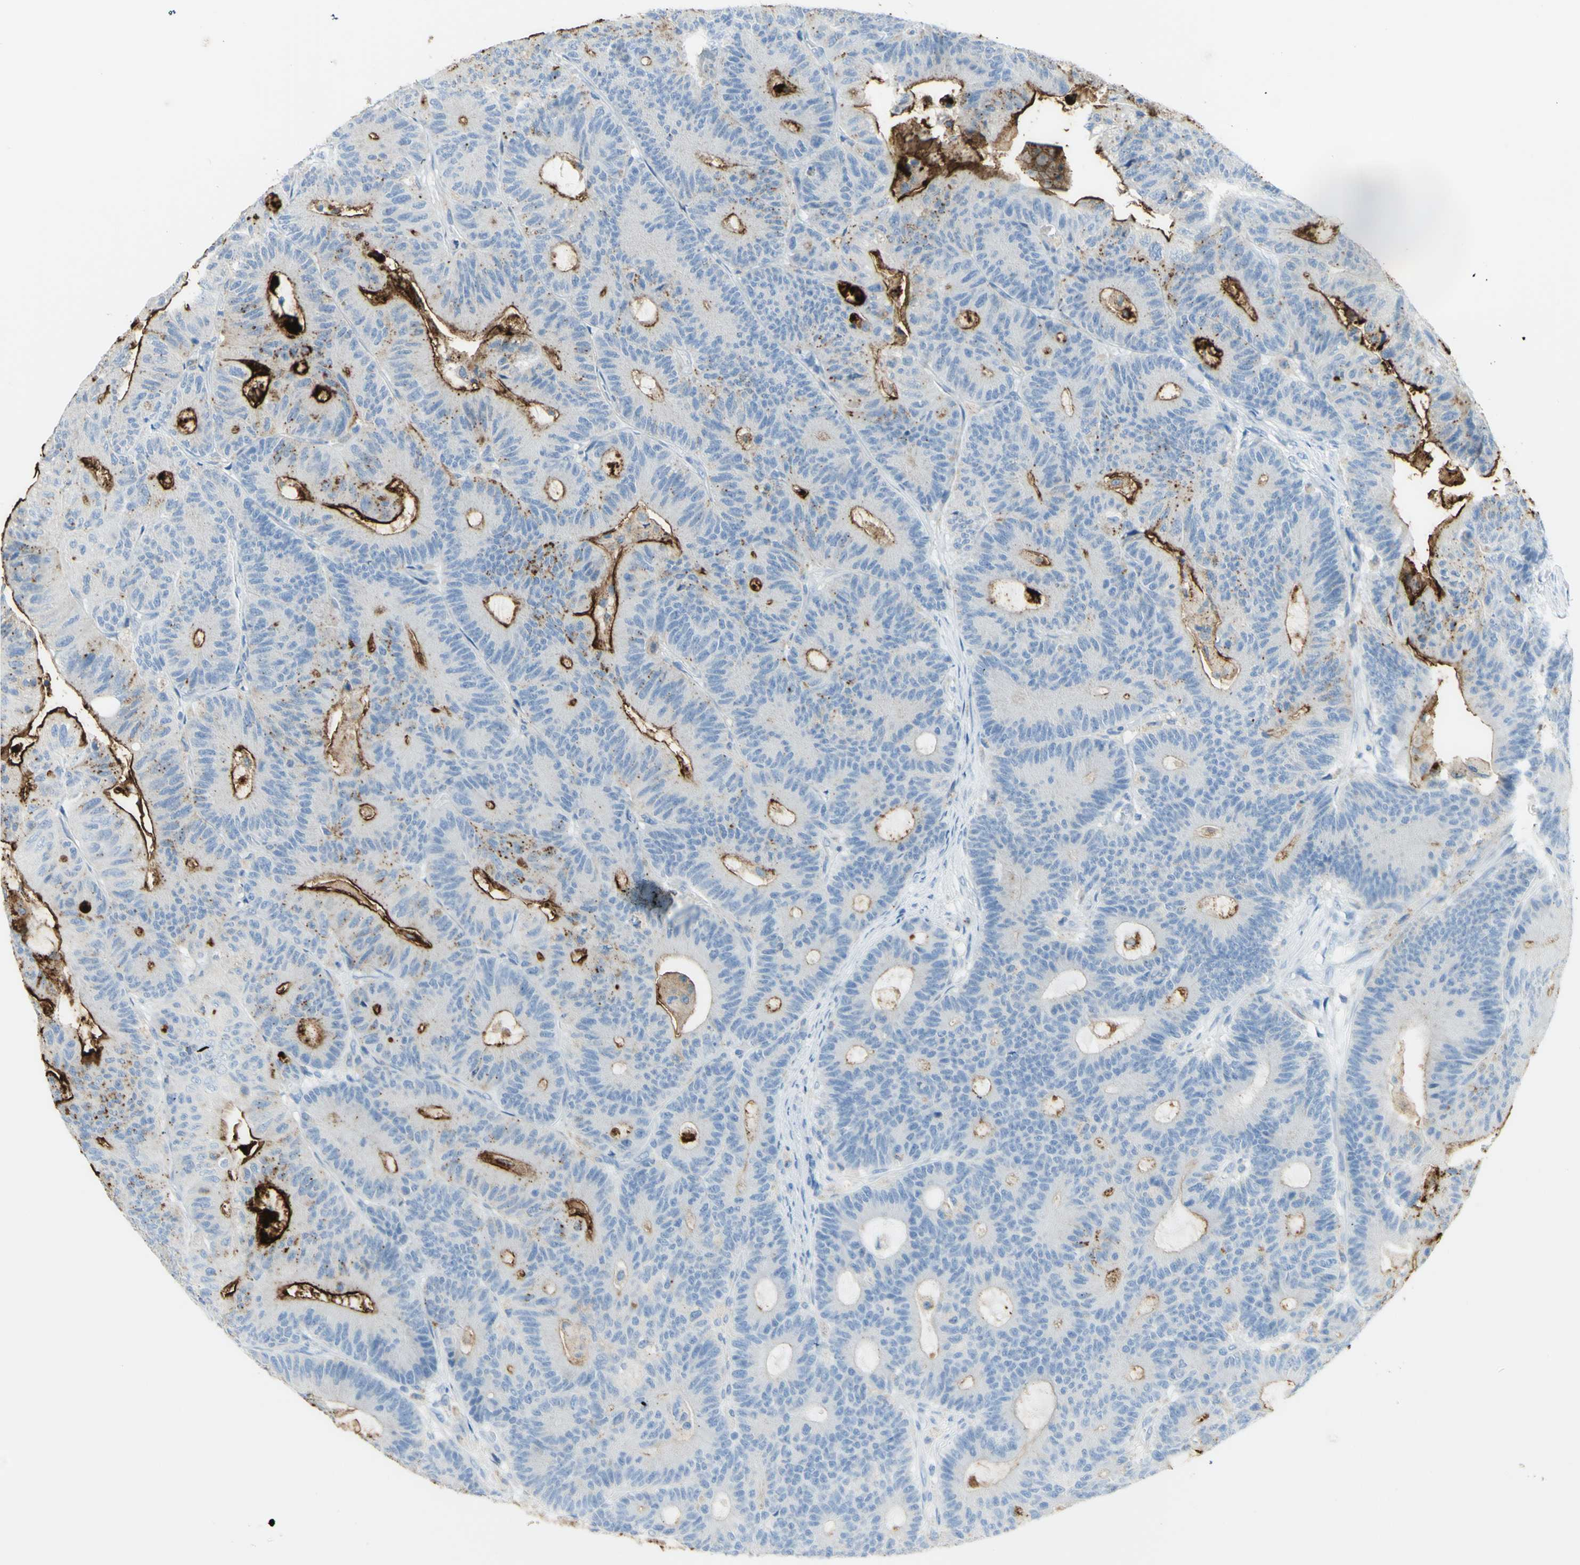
{"staining": {"intensity": "strong", "quantity": "25%-75%", "location": "cytoplasmic/membranous"}, "tissue": "colorectal cancer", "cell_type": "Tumor cells", "image_type": "cancer", "snomed": [{"axis": "morphology", "description": "Adenocarcinoma, NOS"}, {"axis": "topography", "description": "Colon"}], "caption": "Immunohistochemistry (IHC) image of human adenocarcinoma (colorectal) stained for a protein (brown), which shows high levels of strong cytoplasmic/membranous expression in about 25%-75% of tumor cells.", "gene": "TSPAN1", "patient": {"sex": "female", "age": 84}}